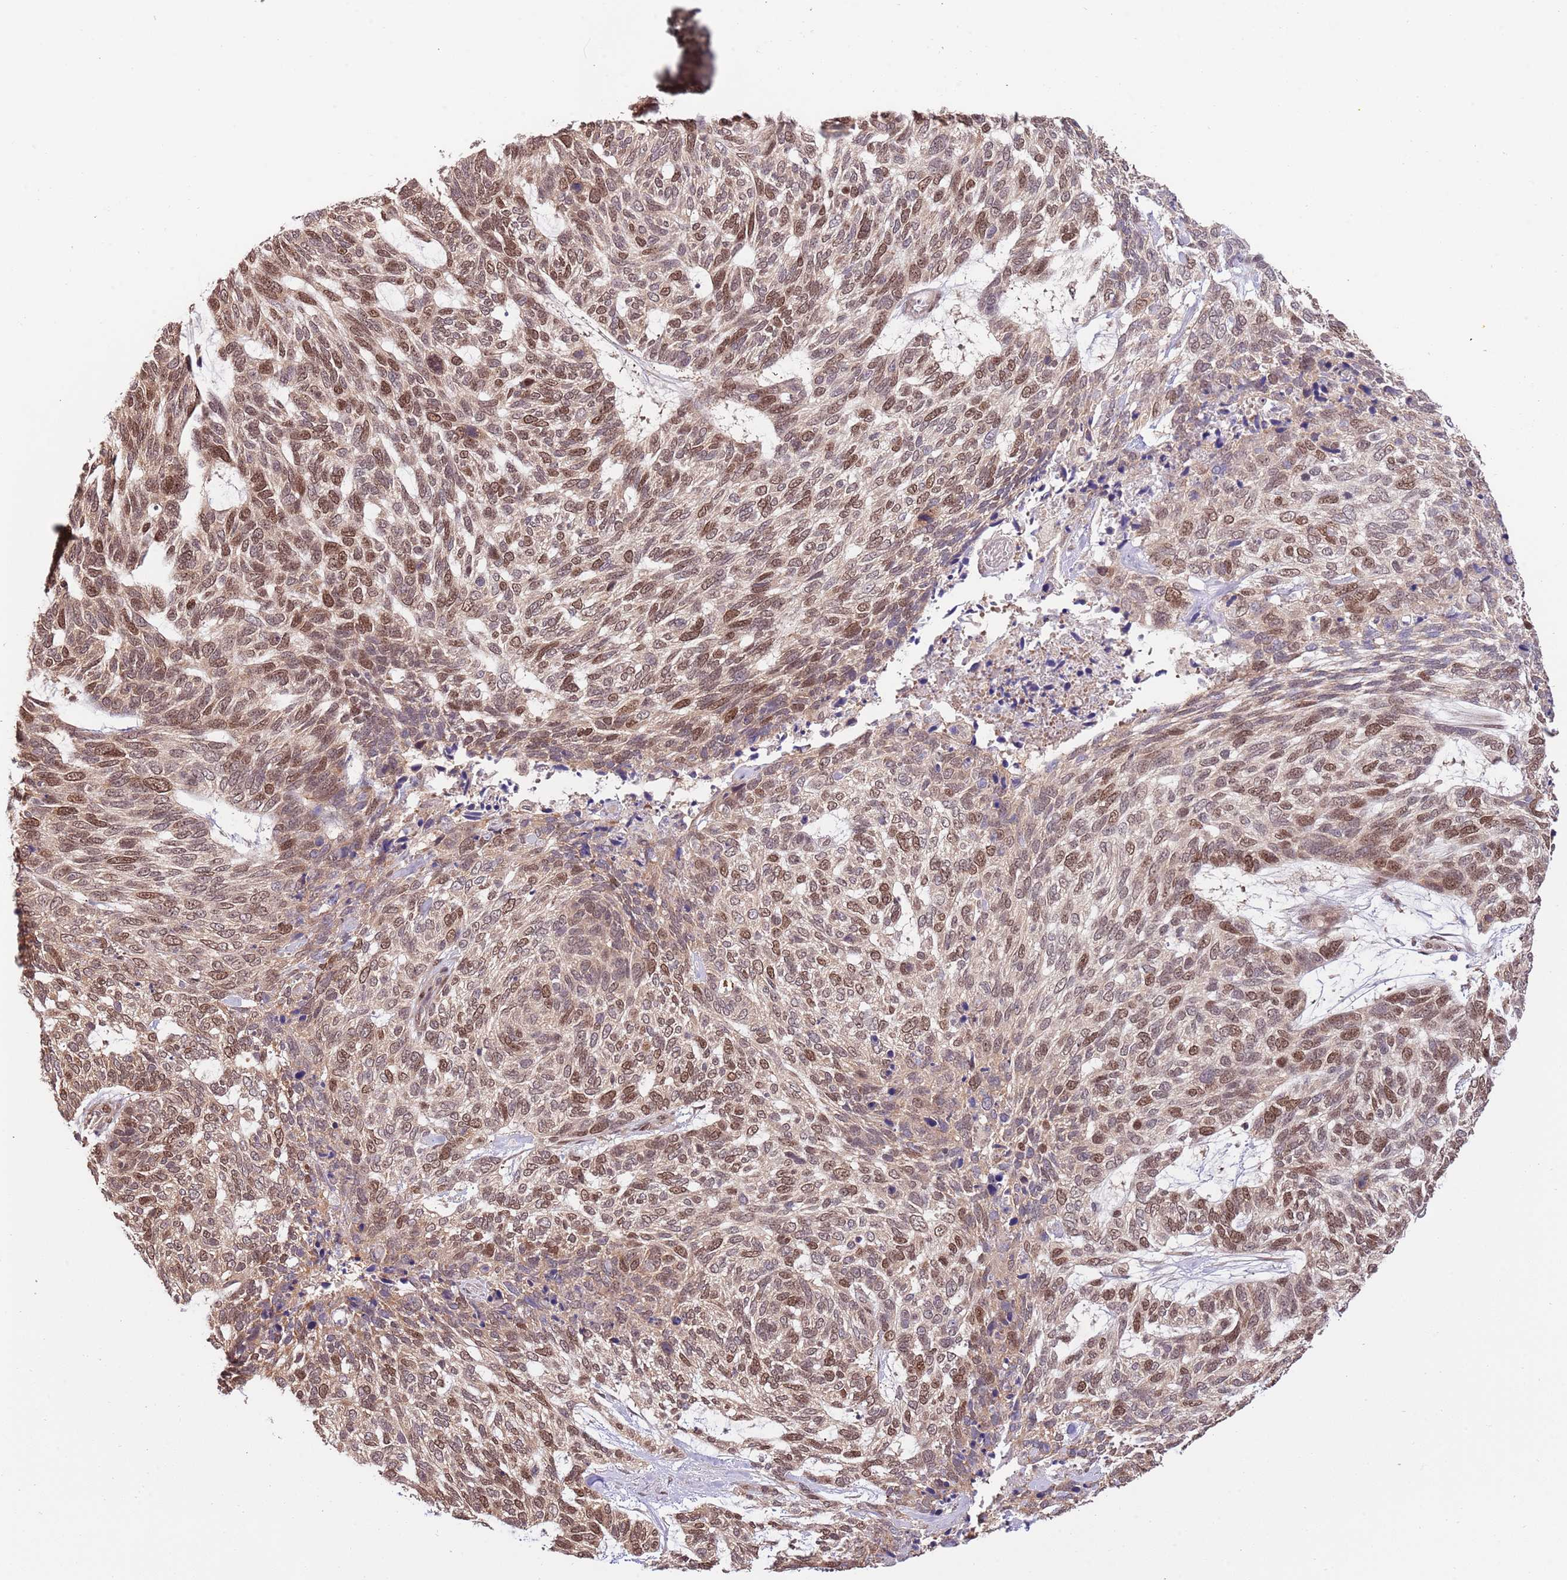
{"staining": {"intensity": "moderate", "quantity": ">75%", "location": "cytoplasmic/membranous,nuclear"}, "tissue": "skin cancer", "cell_type": "Tumor cells", "image_type": "cancer", "snomed": [{"axis": "morphology", "description": "Basal cell carcinoma"}, {"axis": "topography", "description": "Skin"}], "caption": "Immunohistochemical staining of basal cell carcinoma (skin) shows moderate cytoplasmic/membranous and nuclear protein staining in approximately >75% of tumor cells.", "gene": "RIF1", "patient": {"sex": "female", "age": 65}}